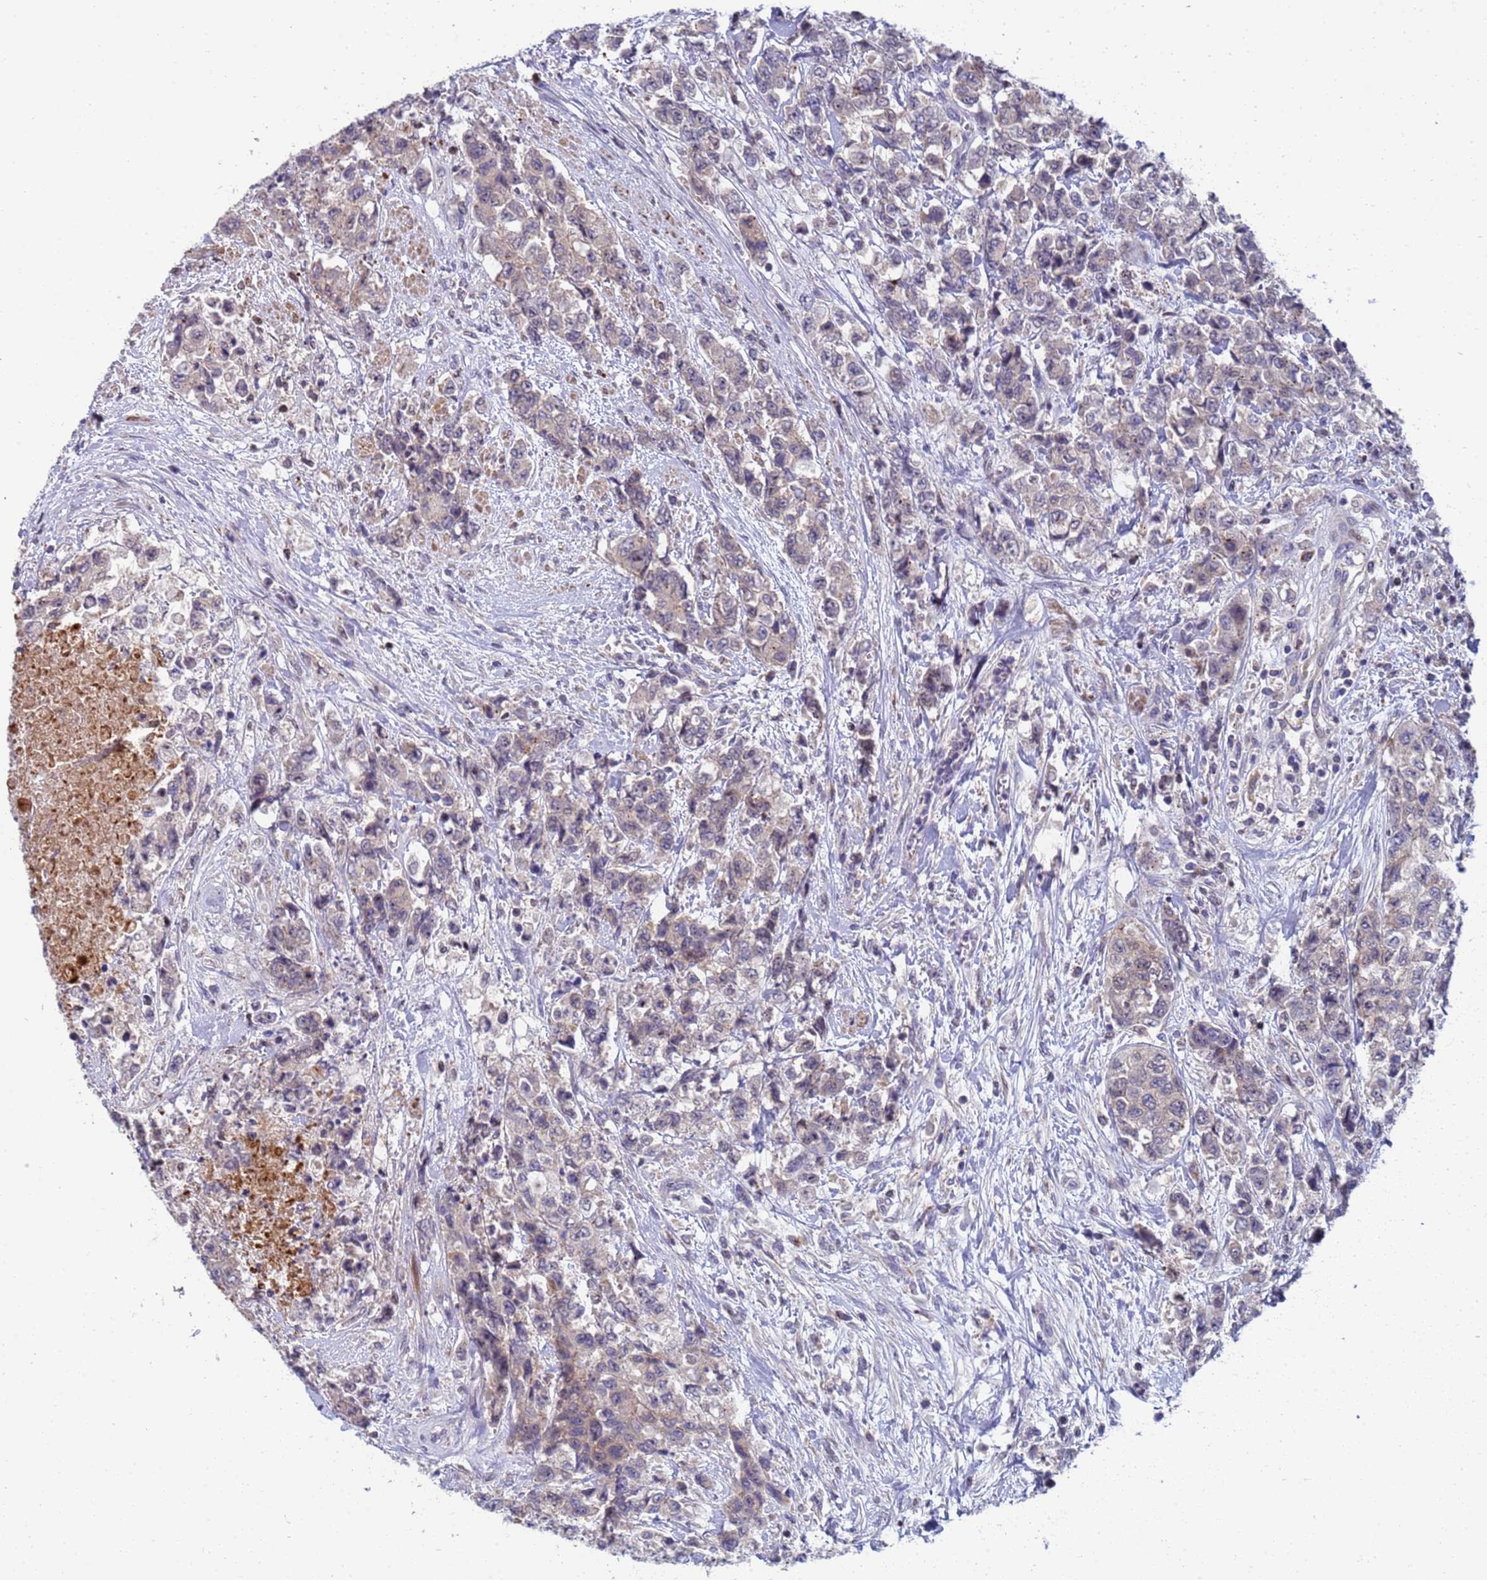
{"staining": {"intensity": "negative", "quantity": "none", "location": "none"}, "tissue": "urothelial cancer", "cell_type": "Tumor cells", "image_type": "cancer", "snomed": [{"axis": "morphology", "description": "Urothelial carcinoma, High grade"}, {"axis": "topography", "description": "Urinary bladder"}], "caption": "High power microscopy photomicrograph of an immunohistochemistry image of urothelial cancer, revealing no significant staining in tumor cells.", "gene": "ENOSF1", "patient": {"sex": "female", "age": 78}}